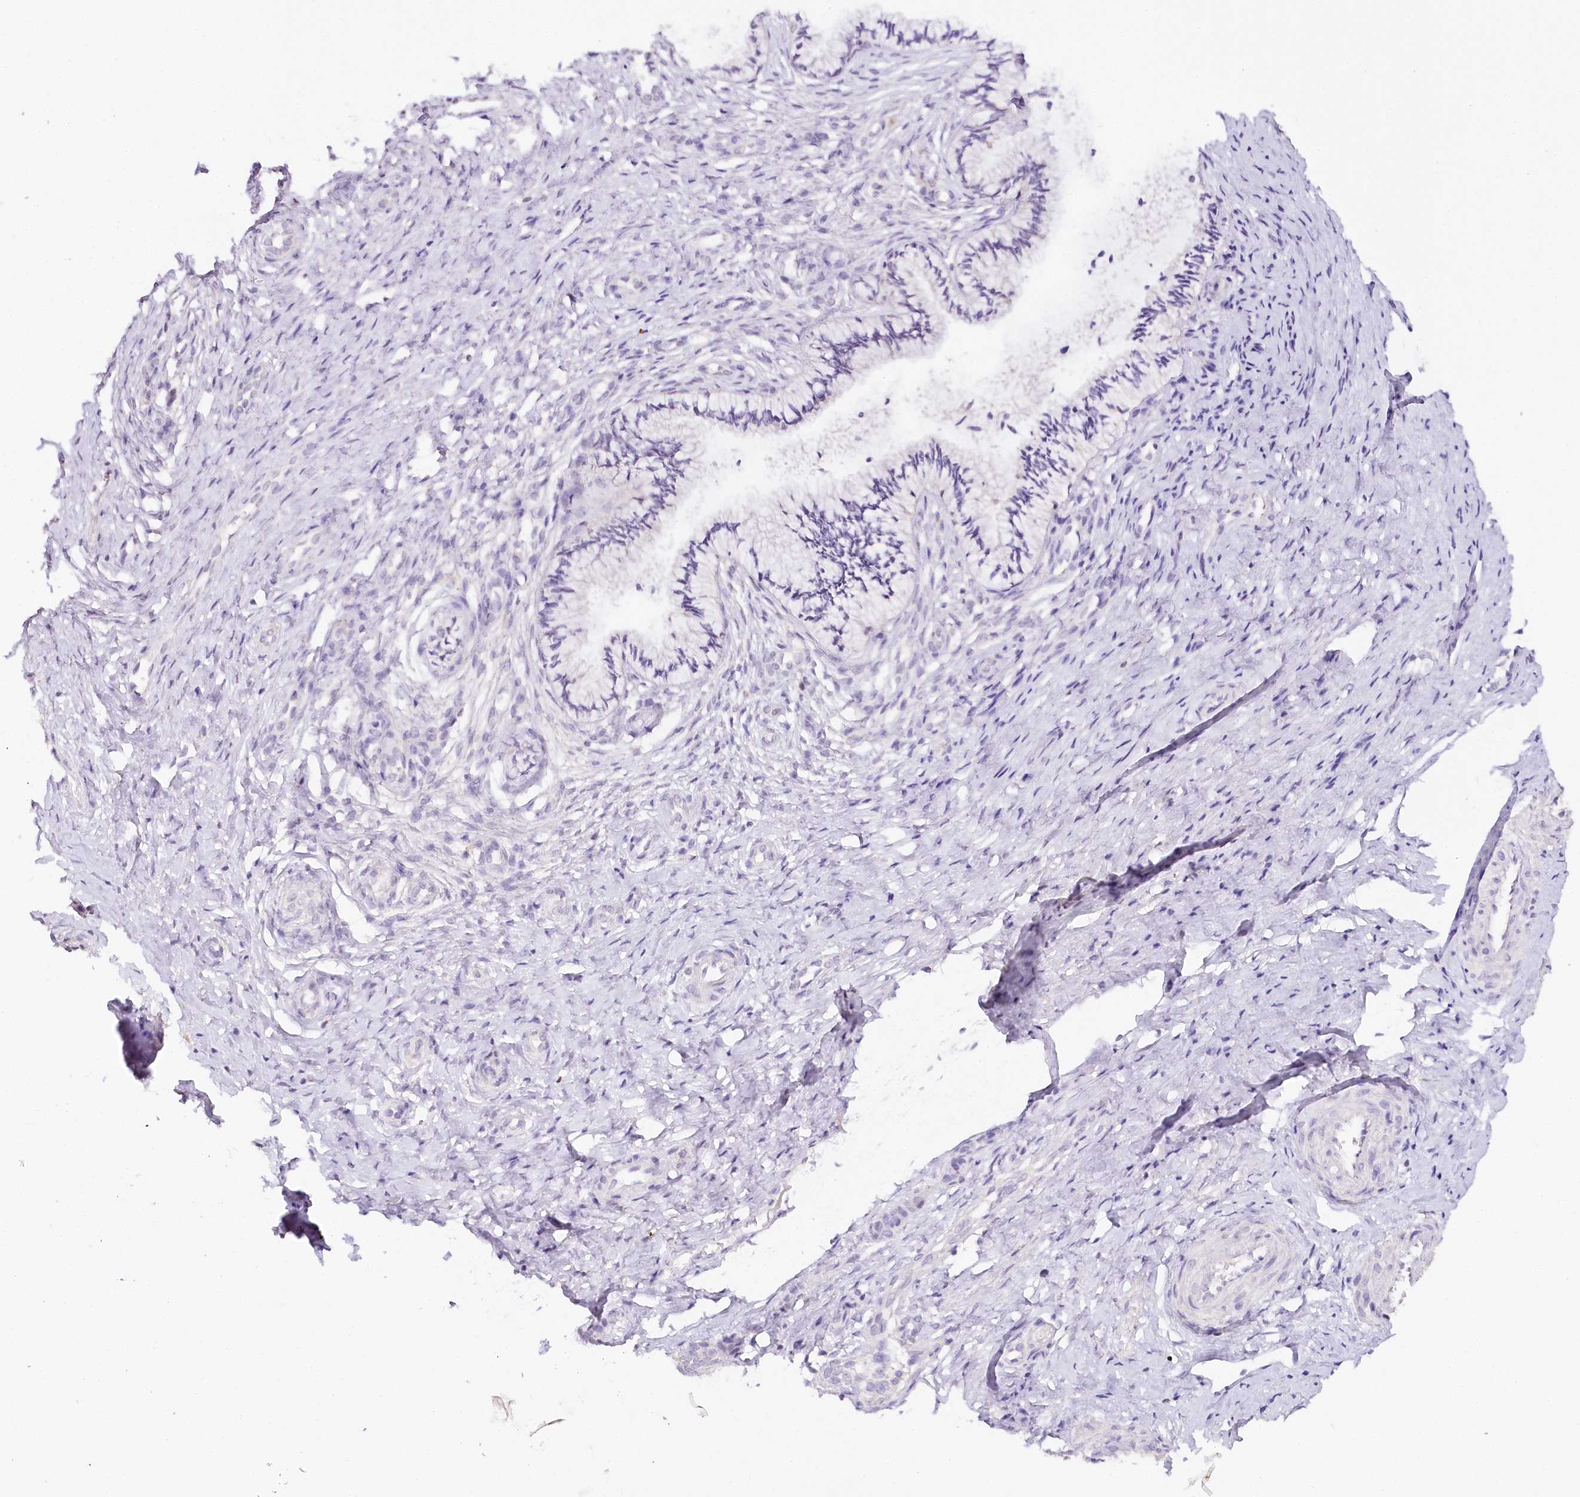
{"staining": {"intensity": "negative", "quantity": "none", "location": "none"}, "tissue": "cervix", "cell_type": "Glandular cells", "image_type": "normal", "snomed": [{"axis": "morphology", "description": "Normal tissue, NOS"}, {"axis": "topography", "description": "Cervix"}], "caption": "Immunohistochemical staining of normal human cervix displays no significant positivity in glandular cells. (Immunohistochemistry (ihc), brightfield microscopy, high magnification).", "gene": "TP53", "patient": {"sex": "female", "age": 36}}